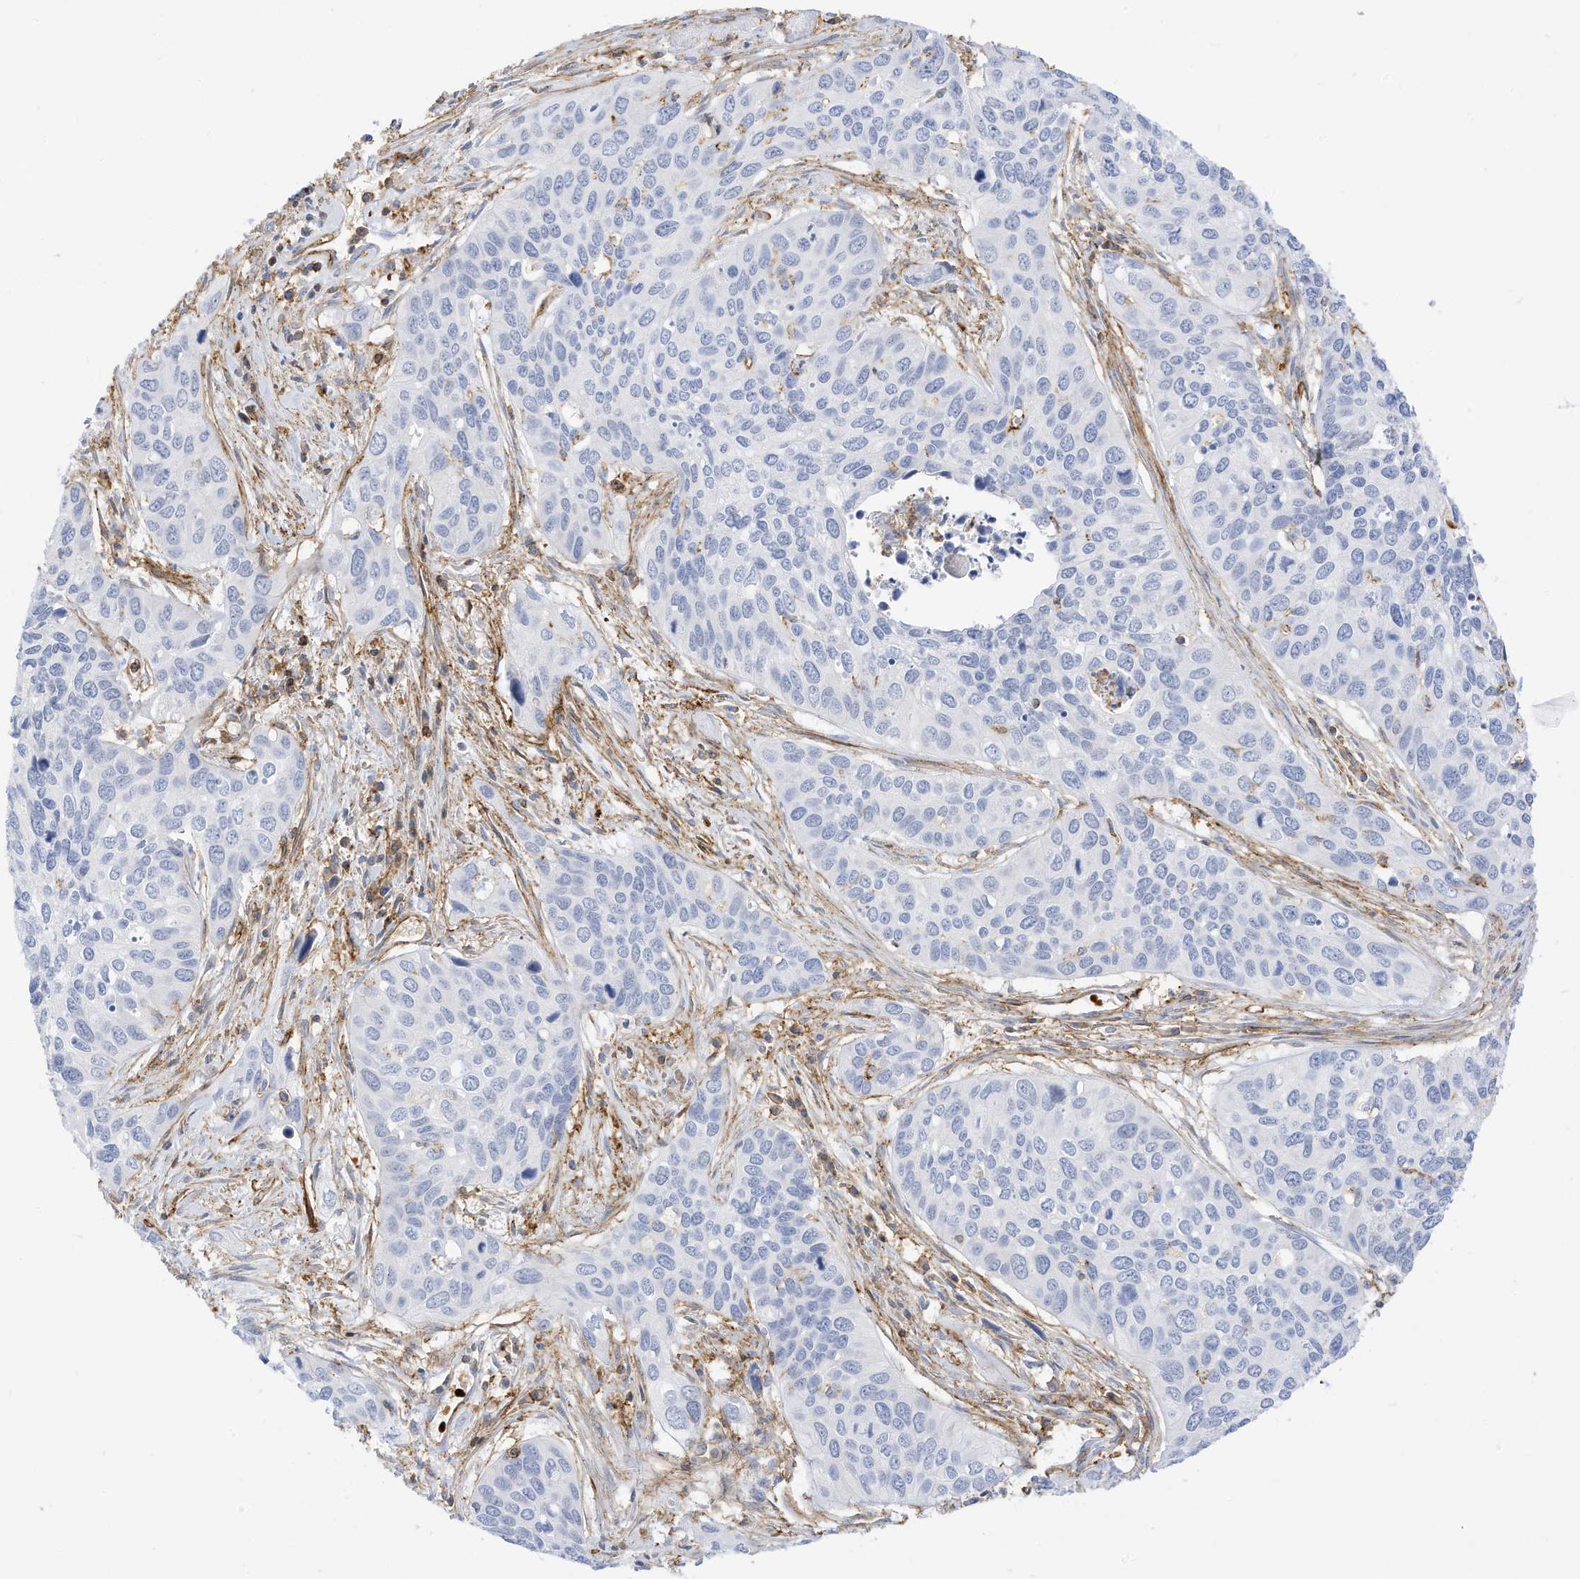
{"staining": {"intensity": "negative", "quantity": "none", "location": "none"}, "tissue": "cervical cancer", "cell_type": "Tumor cells", "image_type": "cancer", "snomed": [{"axis": "morphology", "description": "Squamous cell carcinoma, NOS"}, {"axis": "topography", "description": "Cervix"}], "caption": "This is an IHC photomicrograph of cervical cancer (squamous cell carcinoma). There is no staining in tumor cells.", "gene": "TXNDC9", "patient": {"sex": "female", "age": 55}}